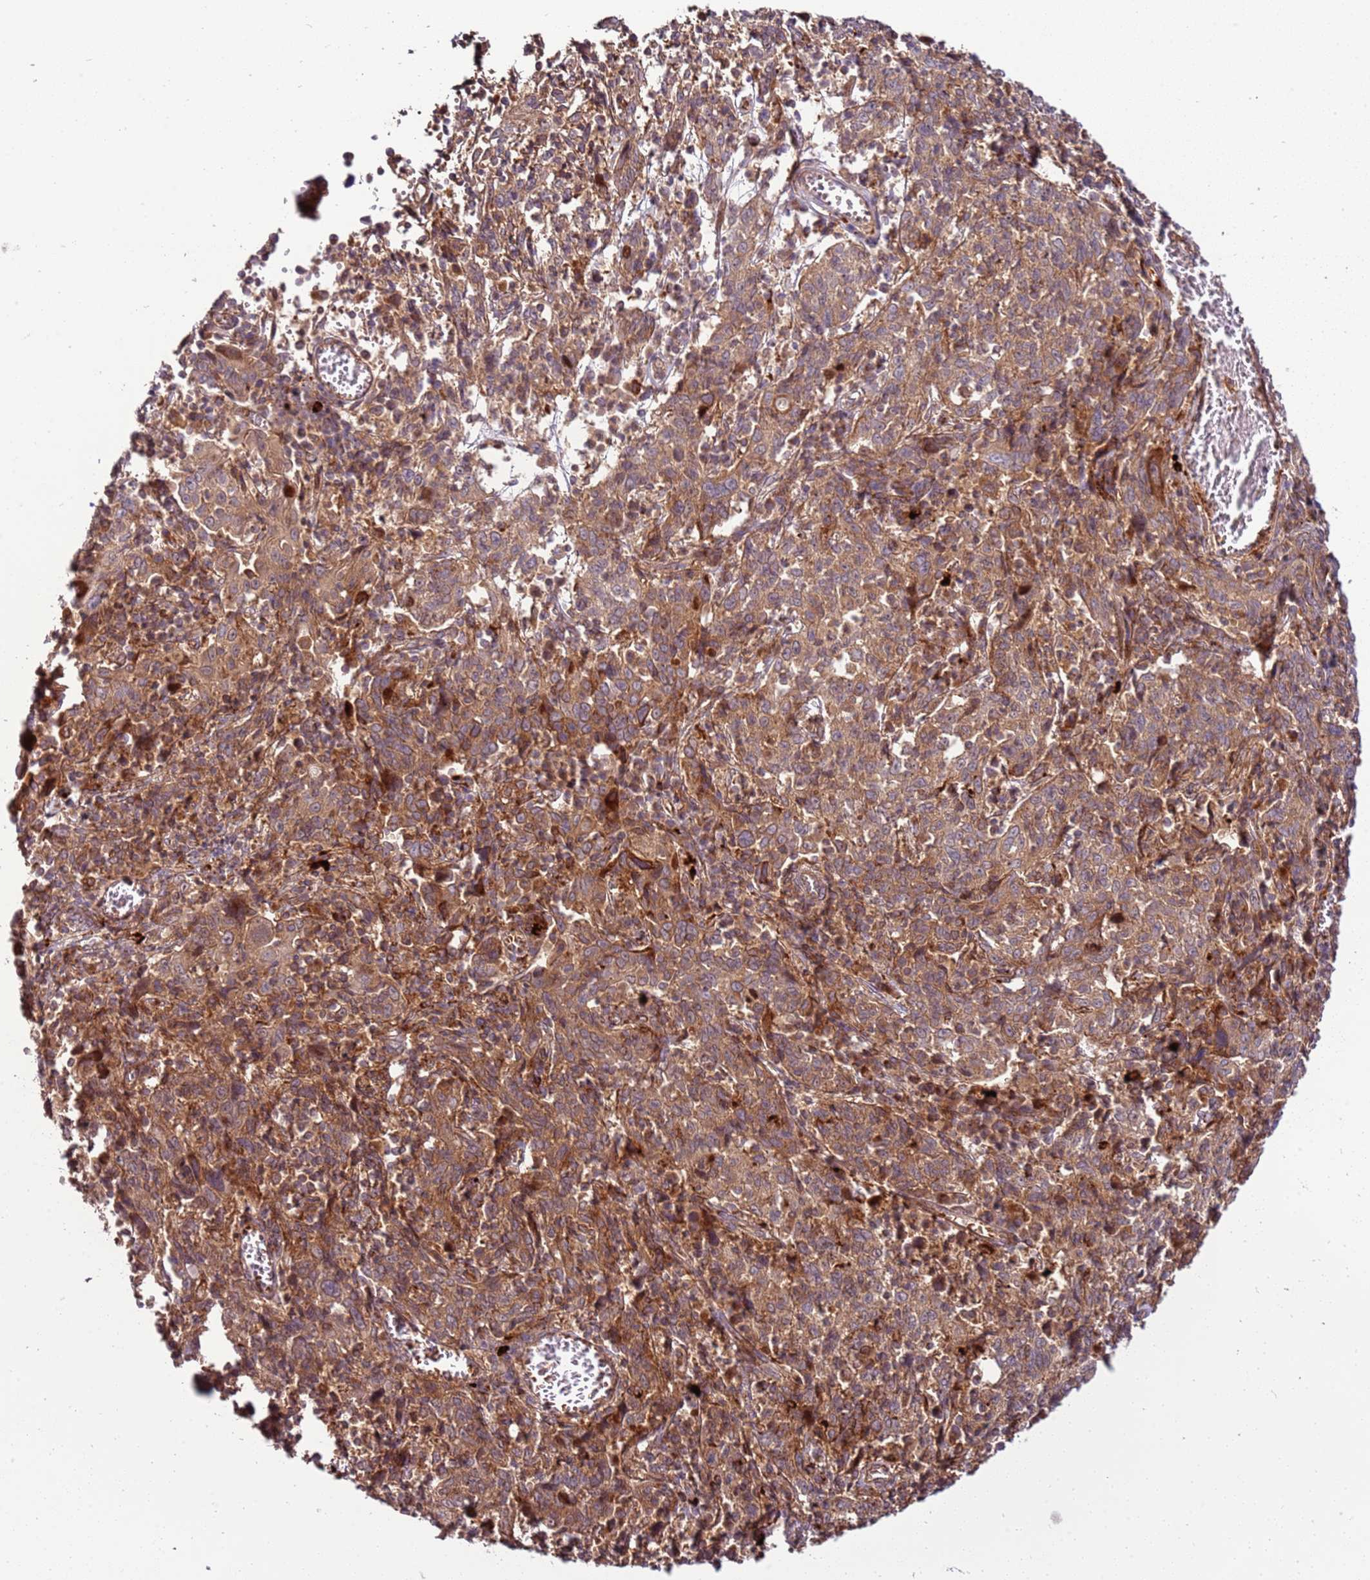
{"staining": {"intensity": "moderate", "quantity": ">75%", "location": "cytoplasmic/membranous"}, "tissue": "cervical cancer", "cell_type": "Tumor cells", "image_type": "cancer", "snomed": [{"axis": "morphology", "description": "Squamous cell carcinoma, NOS"}, {"axis": "topography", "description": "Cervix"}], "caption": "IHC image of cervical cancer (squamous cell carcinoma) stained for a protein (brown), which demonstrates medium levels of moderate cytoplasmic/membranous staining in approximately >75% of tumor cells.", "gene": "ZNF624", "patient": {"sex": "female", "age": 46}}